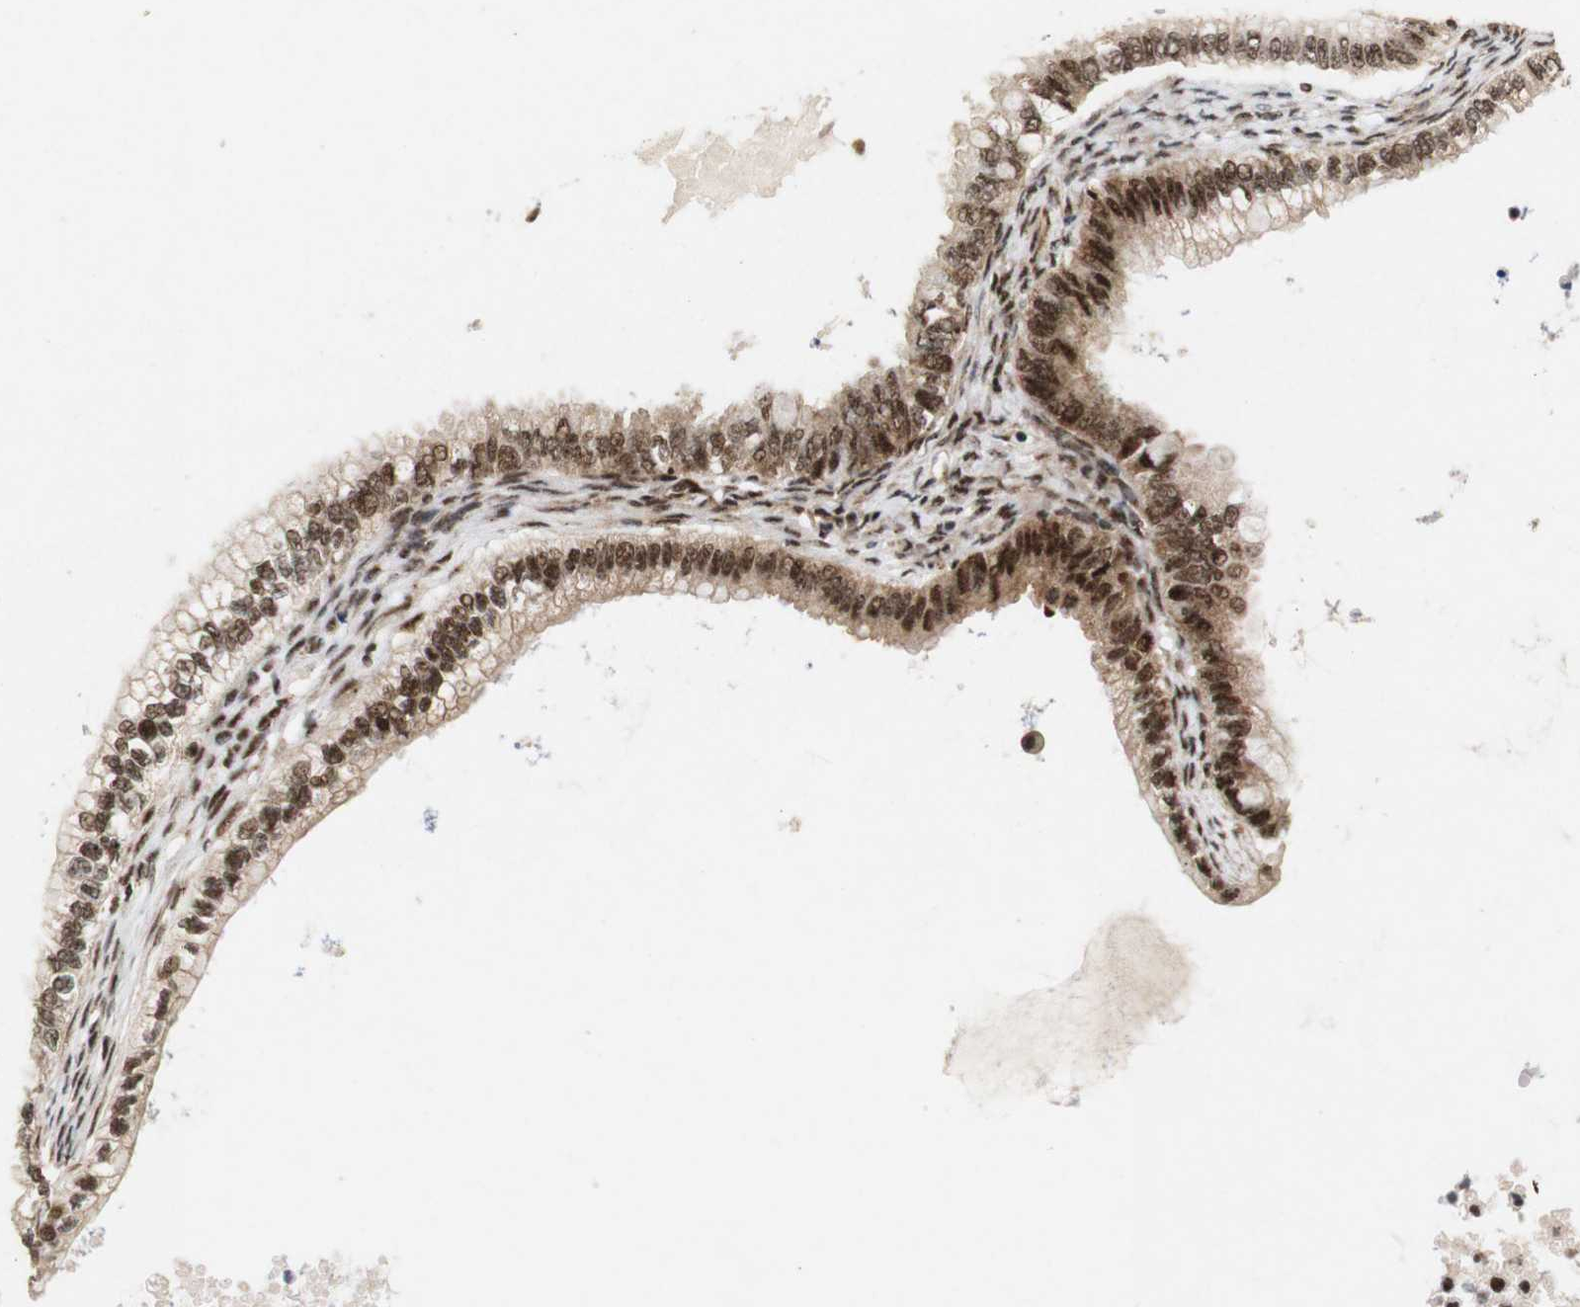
{"staining": {"intensity": "moderate", "quantity": ">75%", "location": "cytoplasmic/membranous,nuclear"}, "tissue": "ovarian cancer", "cell_type": "Tumor cells", "image_type": "cancer", "snomed": [{"axis": "morphology", "description": "Cystadenocarcinoma, mucinous, NOS"}, {"axis": "topography", "description": "Ovary"}], "caption": "The histopathology image shows immunohistochemical staining of mucinous cystadenocarcinoma (ovarian). There is moderate cytoplasmic/membranous and nuclear staining is appreciated in about >75% of tumor cells. (Stains: DAB in brown, nuclei in blue, Microscopy: brightfield microscopy at high magnification).", "gene": "PYM1", "patient": {"sex": "female", "age": 80}}